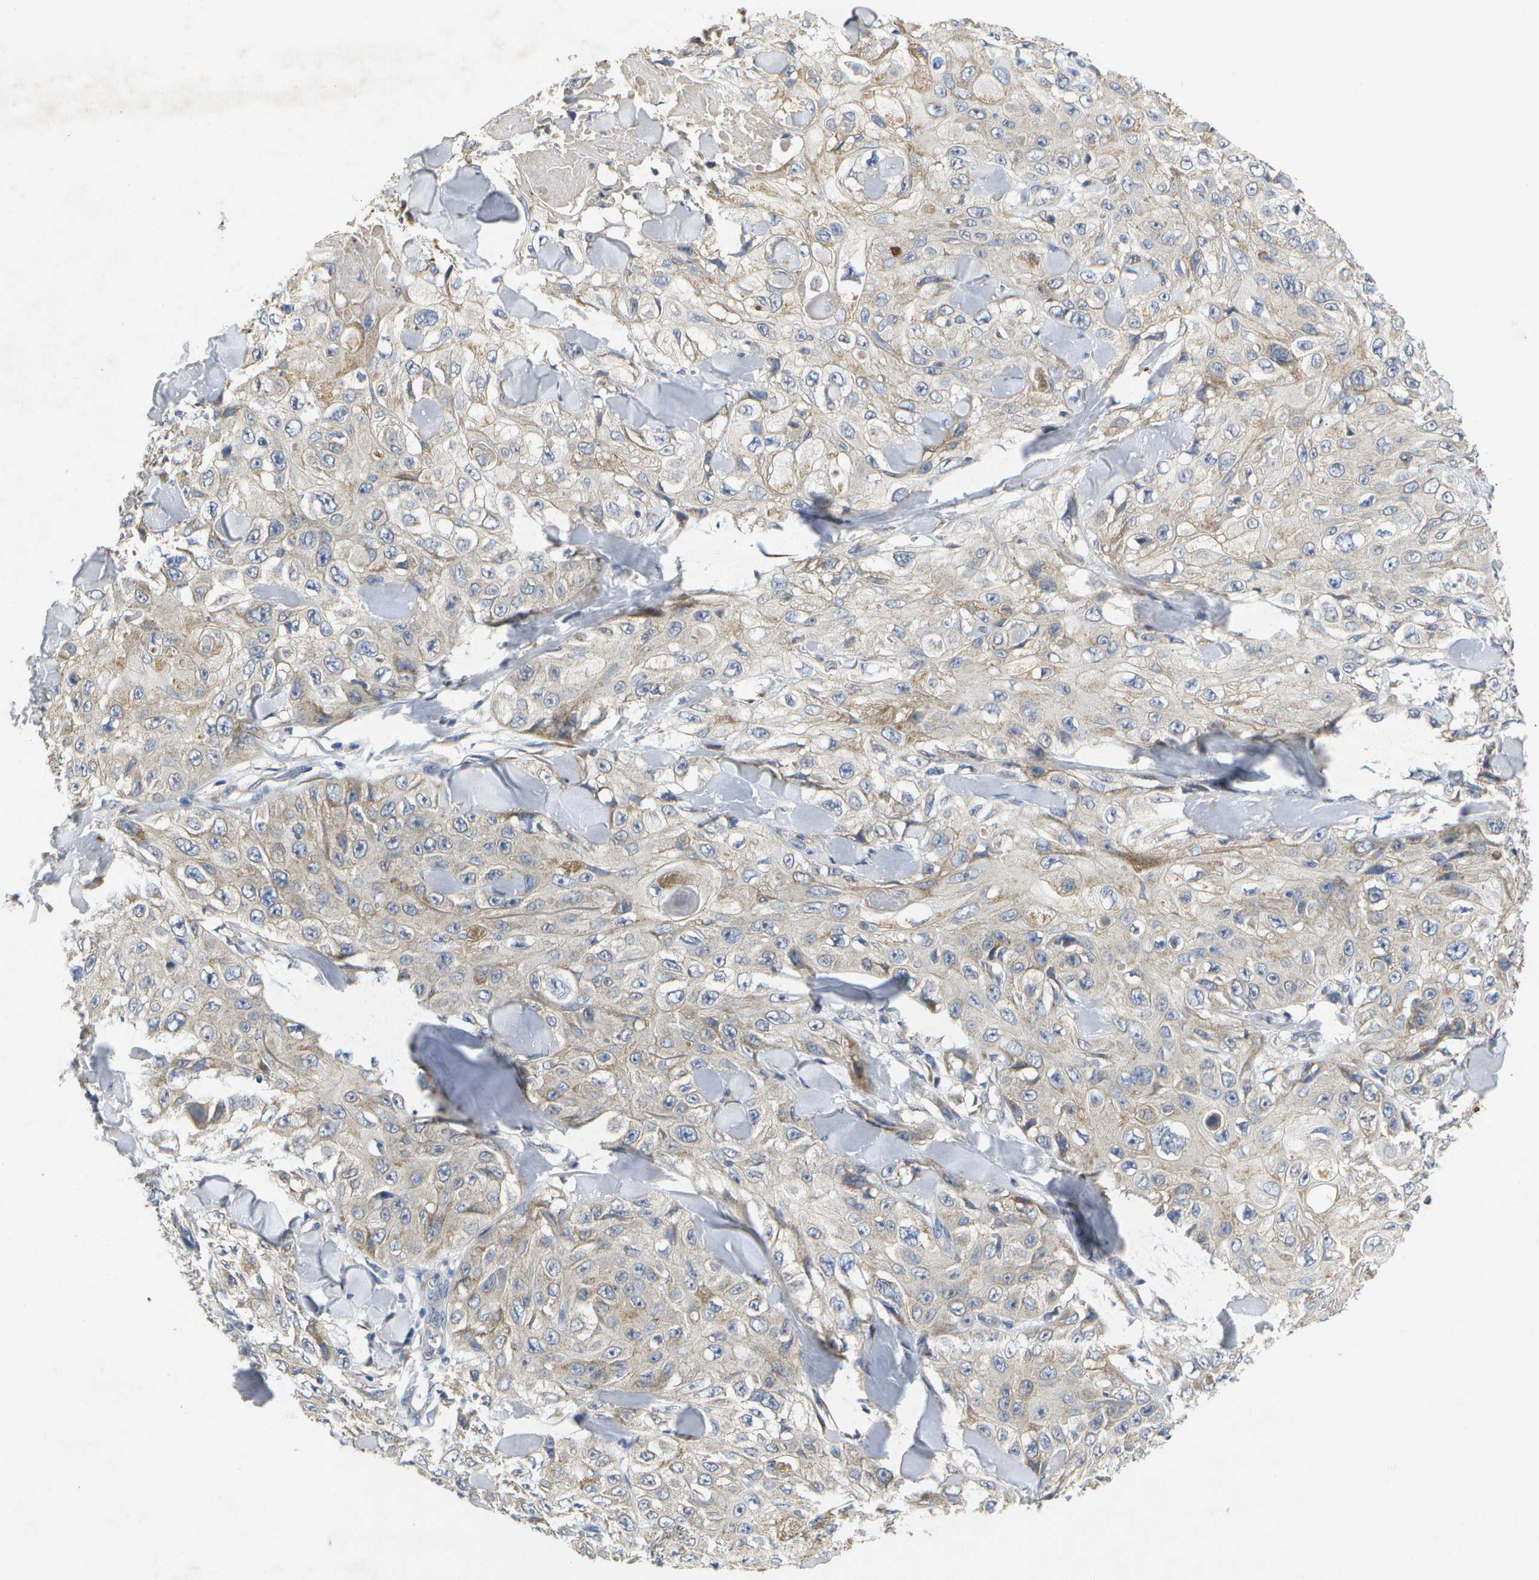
{"staining": {"intensity": "weak", "quantity": "<25%", "location": "cytoplasmic/membranous"}, "tissue": "skin cancer", "cell_type": "Tumor cells", "image_type": "cancer", "snomed": [{"axis": "morphology", "description": "Squamous cell carcinoma, NOS"}, {"axis": "topography", "description": "Skin"}], "caption": "Immunohistochemical staining of human skin squamous cell carcinoma displays no significant staining in tumor cells. (DAB (3,3'-diaminobenzidine) immunohistochemistry visualized using brightfield microscopy, high magnification).", "gene": "KDELR1", "patient": {"sex": "male", "age": 86}}